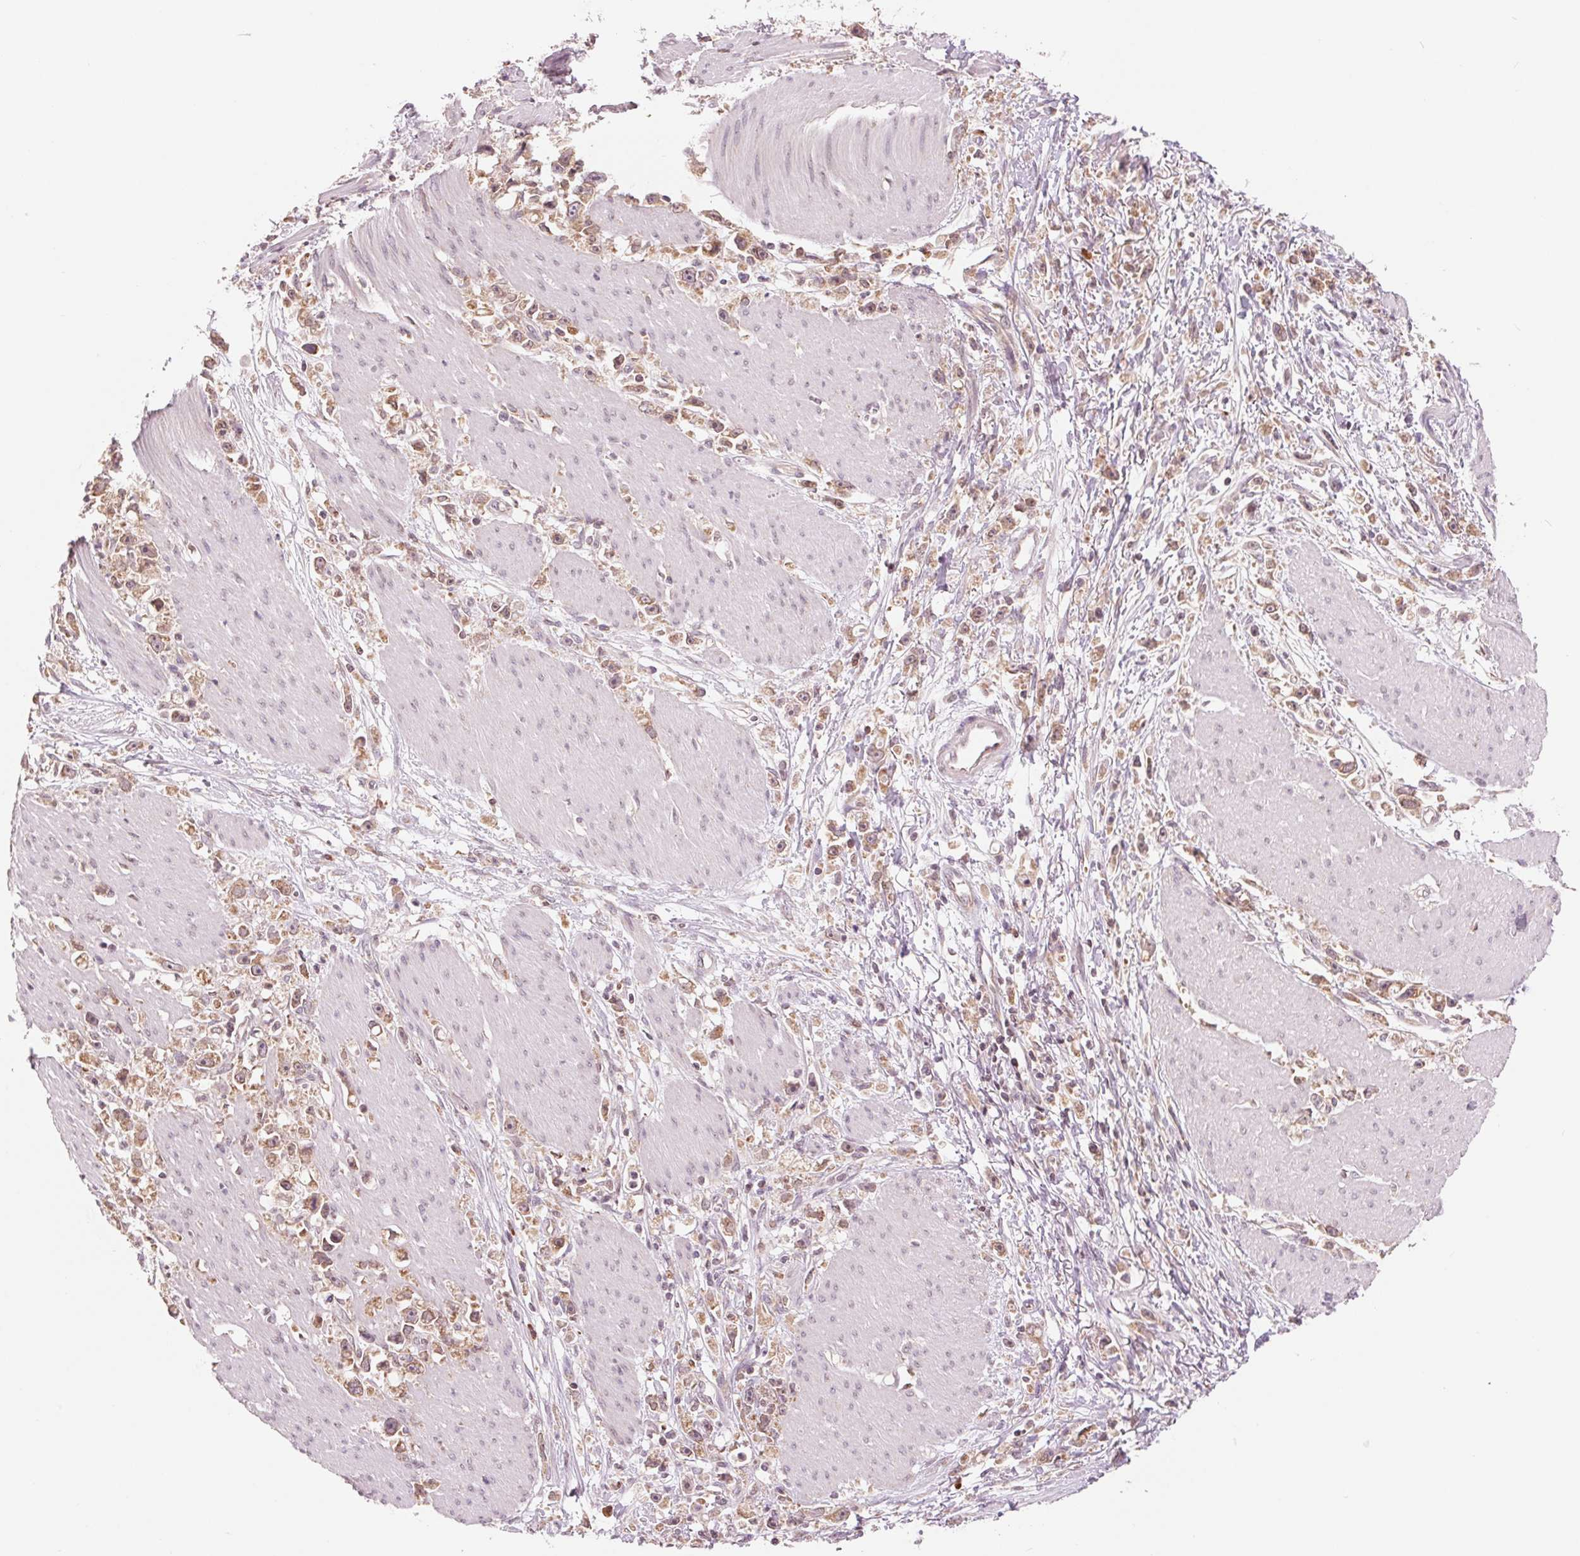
{"staining": {"intensity": "moderate", "quantity": ">75%", "location": "cytoplasmic/membranous"}, "tissue": "stomach cancer", "cell_type": "Tumor cells", "image_type": "cancer", "snomed": [{"axis": "morphology", "description": "Adenocarcinoma, NOS"}, {"axis": "topography", "description": "Stomach"}], "caption": "Protein analysis of stomach cancer tissue demonstrates moderate cytoplasmic/membranous positivity in about >75% of tumor cells.", "gene": "TECR", "patient": {"sex": "female", "age": 59}}